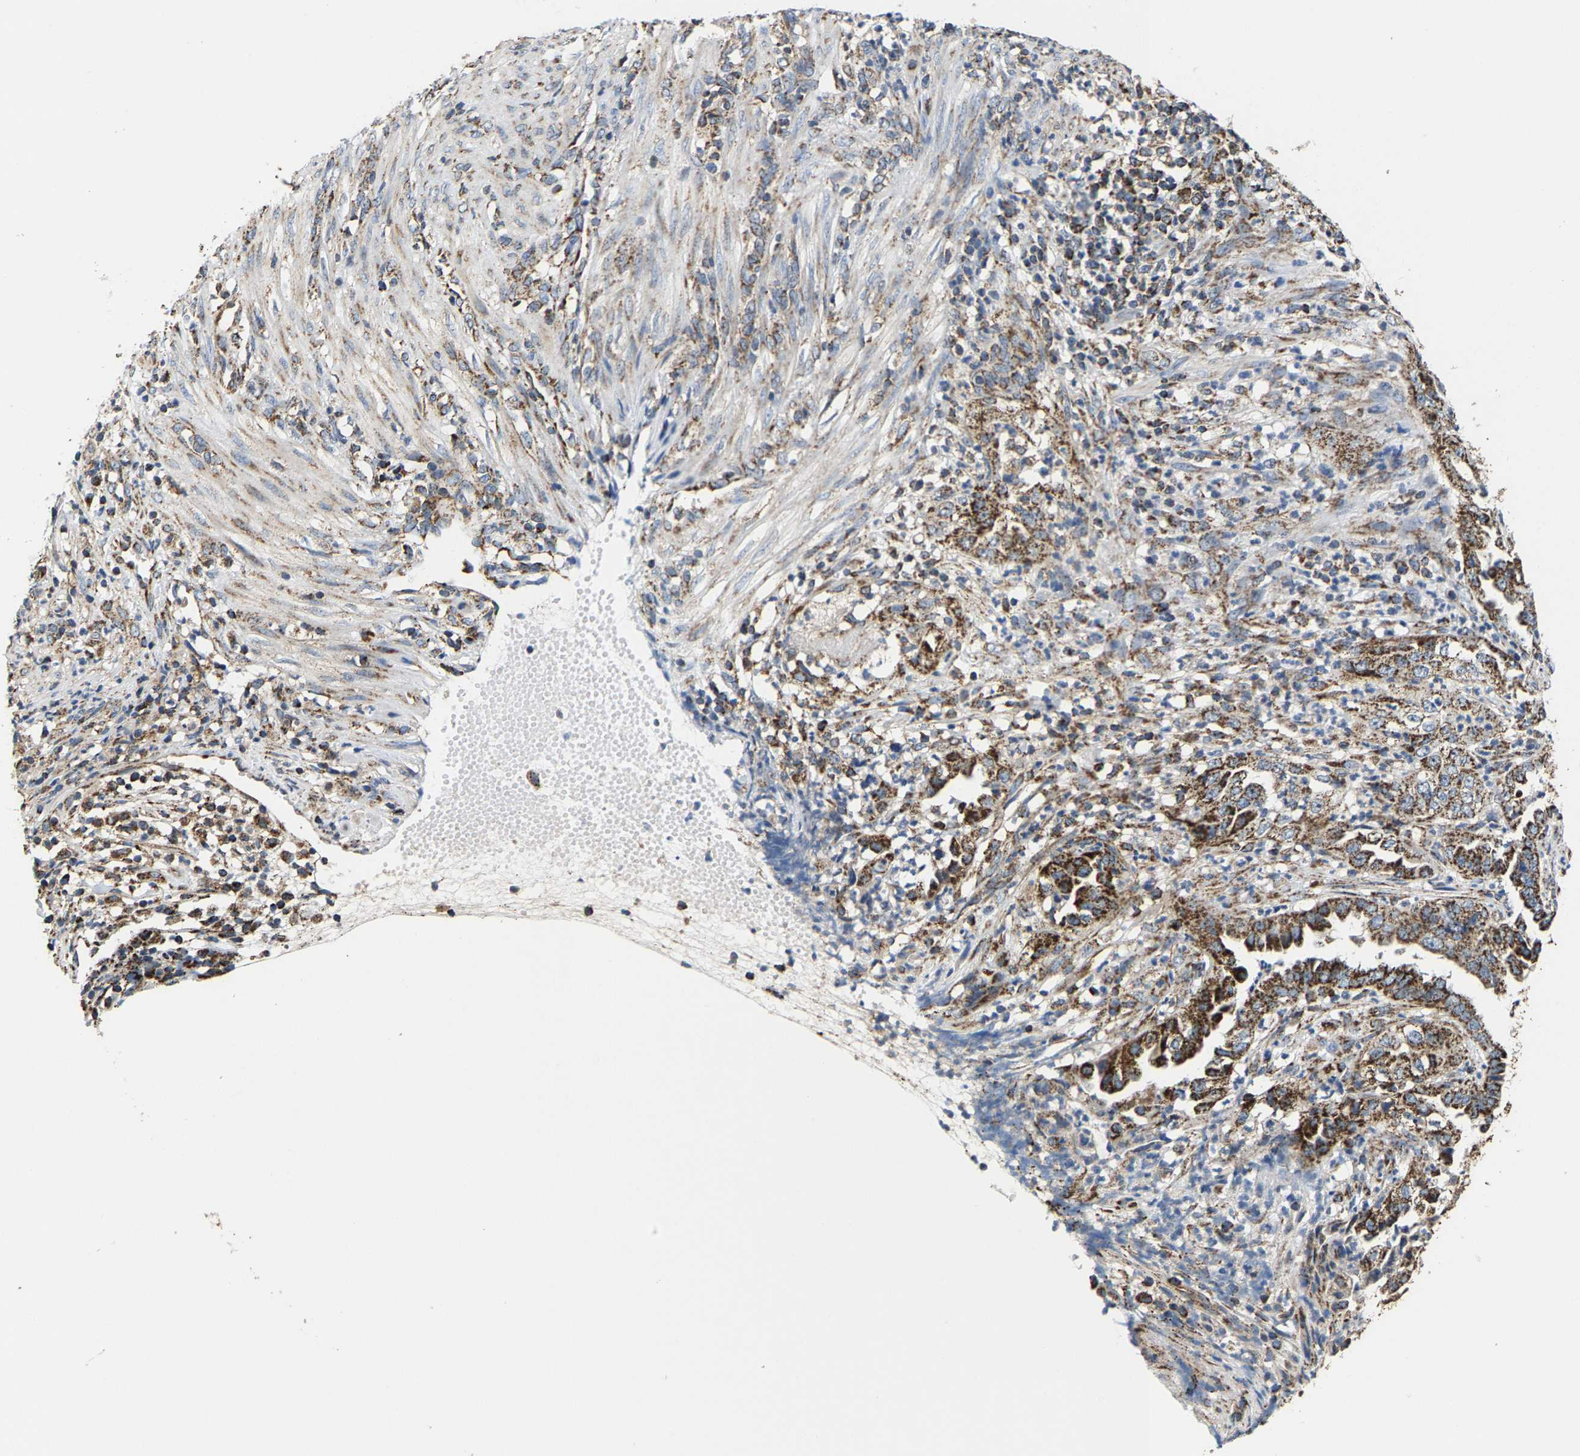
{"staining": {"intensity": "strong", "quantity": ">75%", "location": "cytoplasmic/membranous"}, "tissue": "endometrial cancer", "cell_type": "Tumor cells", "image_type": "cancer", "snomed": [{"axis": "morphology", "description": "Adenocarcinoma, NOS"}, {"axis": "topography", "description": "Endometrium"}], "caption": "Protein expression analysis of endometrial cancer (adenocarcinoma) exhibits strong cytoplasmic/membranous staining in approximately >75% of tumor cells.", "gene": "SHMT2", "patient": {"sex": "female", "age": 51}}